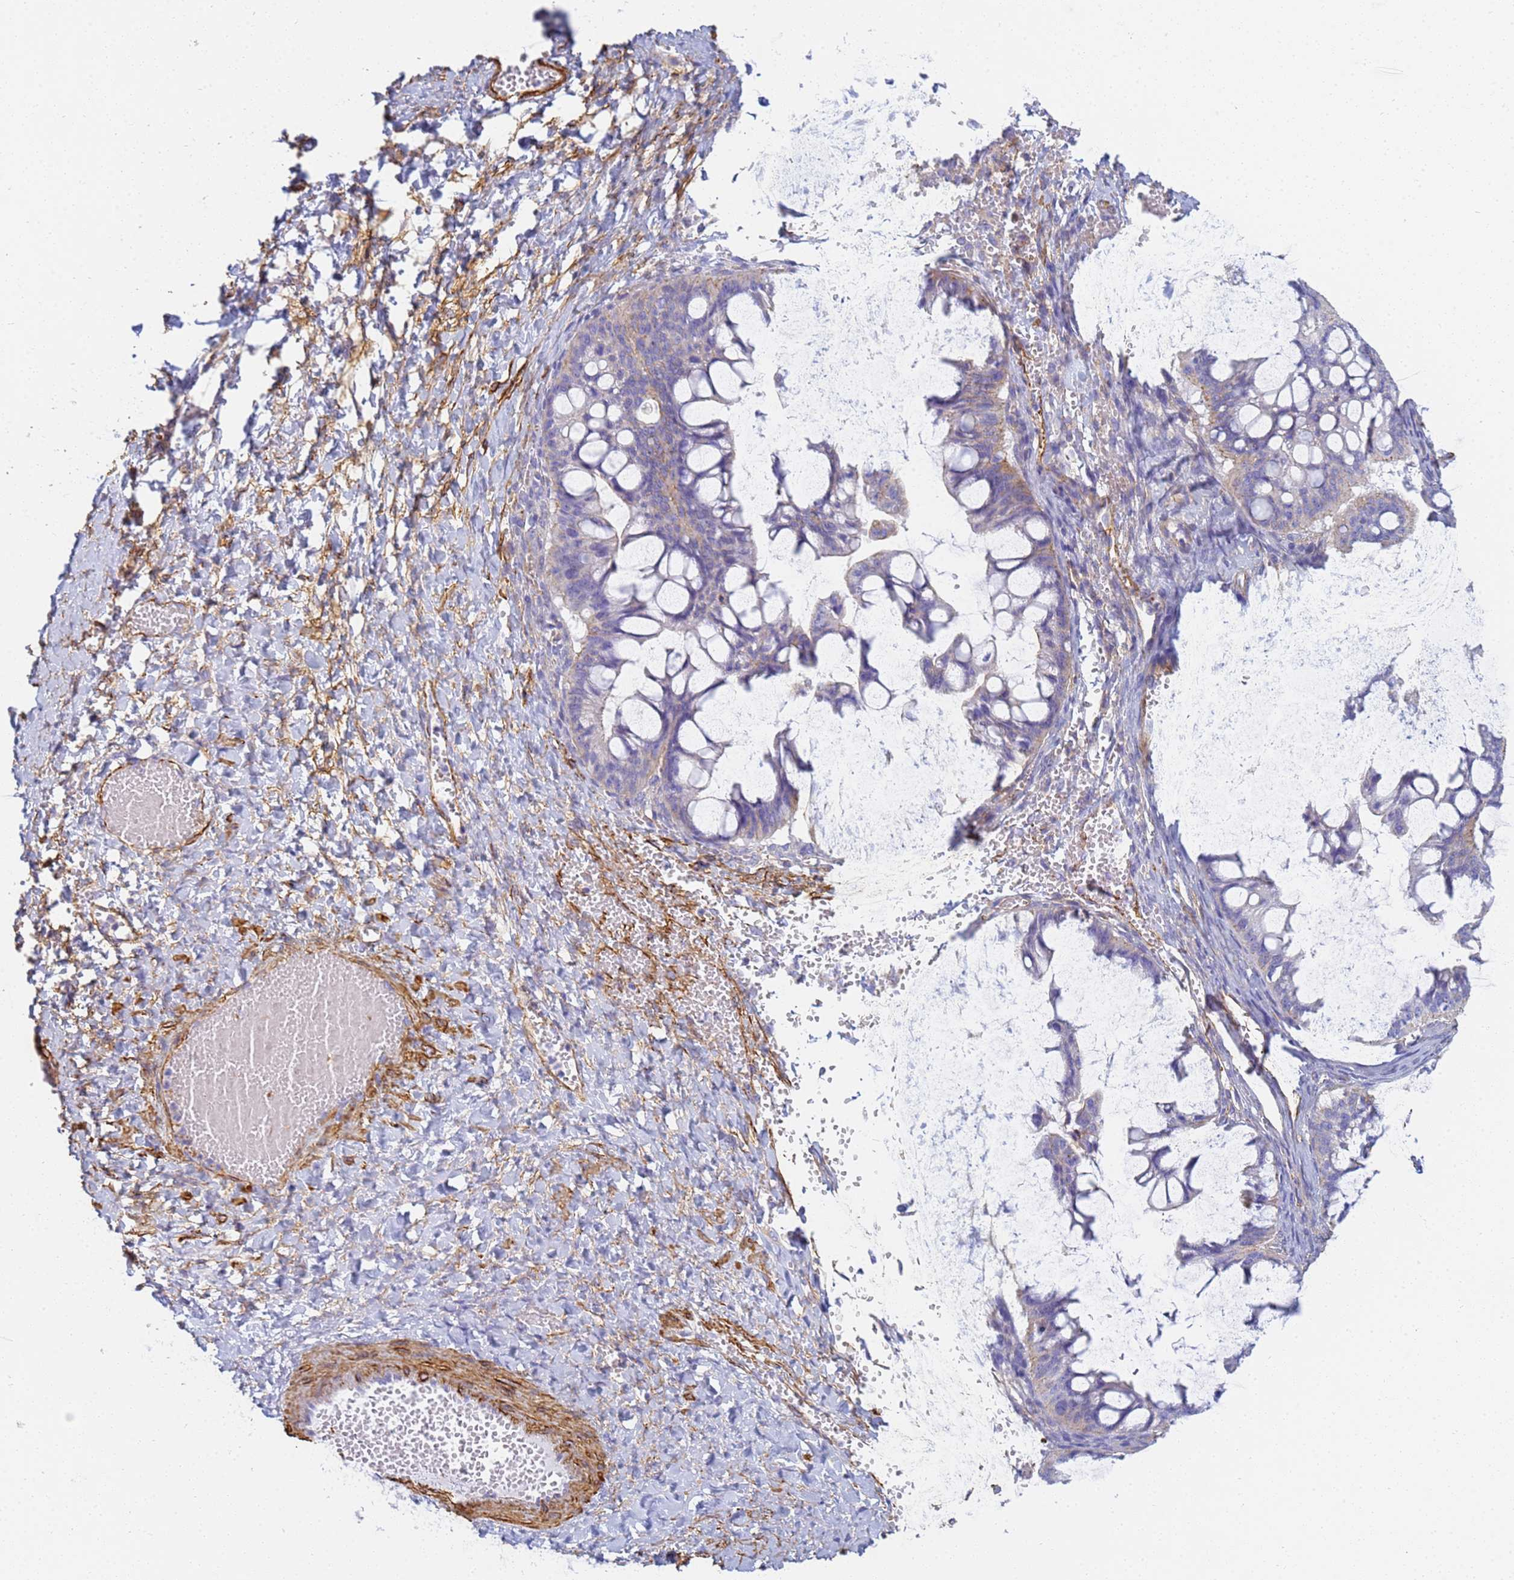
{"staining": {"intensity": "weak", "quantity": "25%-75%", "location": "cytoplasmic/membranous"}, "tissue": "ovarian cancer", "cell_type": "Tumor cells", "image_type": "cancer", "snomed": [{"axis": "morphology", "description": "Cystadenocarcinoma, mucinous, NOS"}, {"axis": "topography", "description": "Ovary"}], "caption": "High-magnification brightfield microscopy of ovarian cancer stained with DAB (3,3'-diaminobenzidine) (brown) and counterstained with hematoxylin (blue). tumor cells exhibit weak cytoplasmic/membranous positivity is seen in about25%-75% of cells.", "gene": "TPM1", "patient": {"sex": "female", "age": 73}}